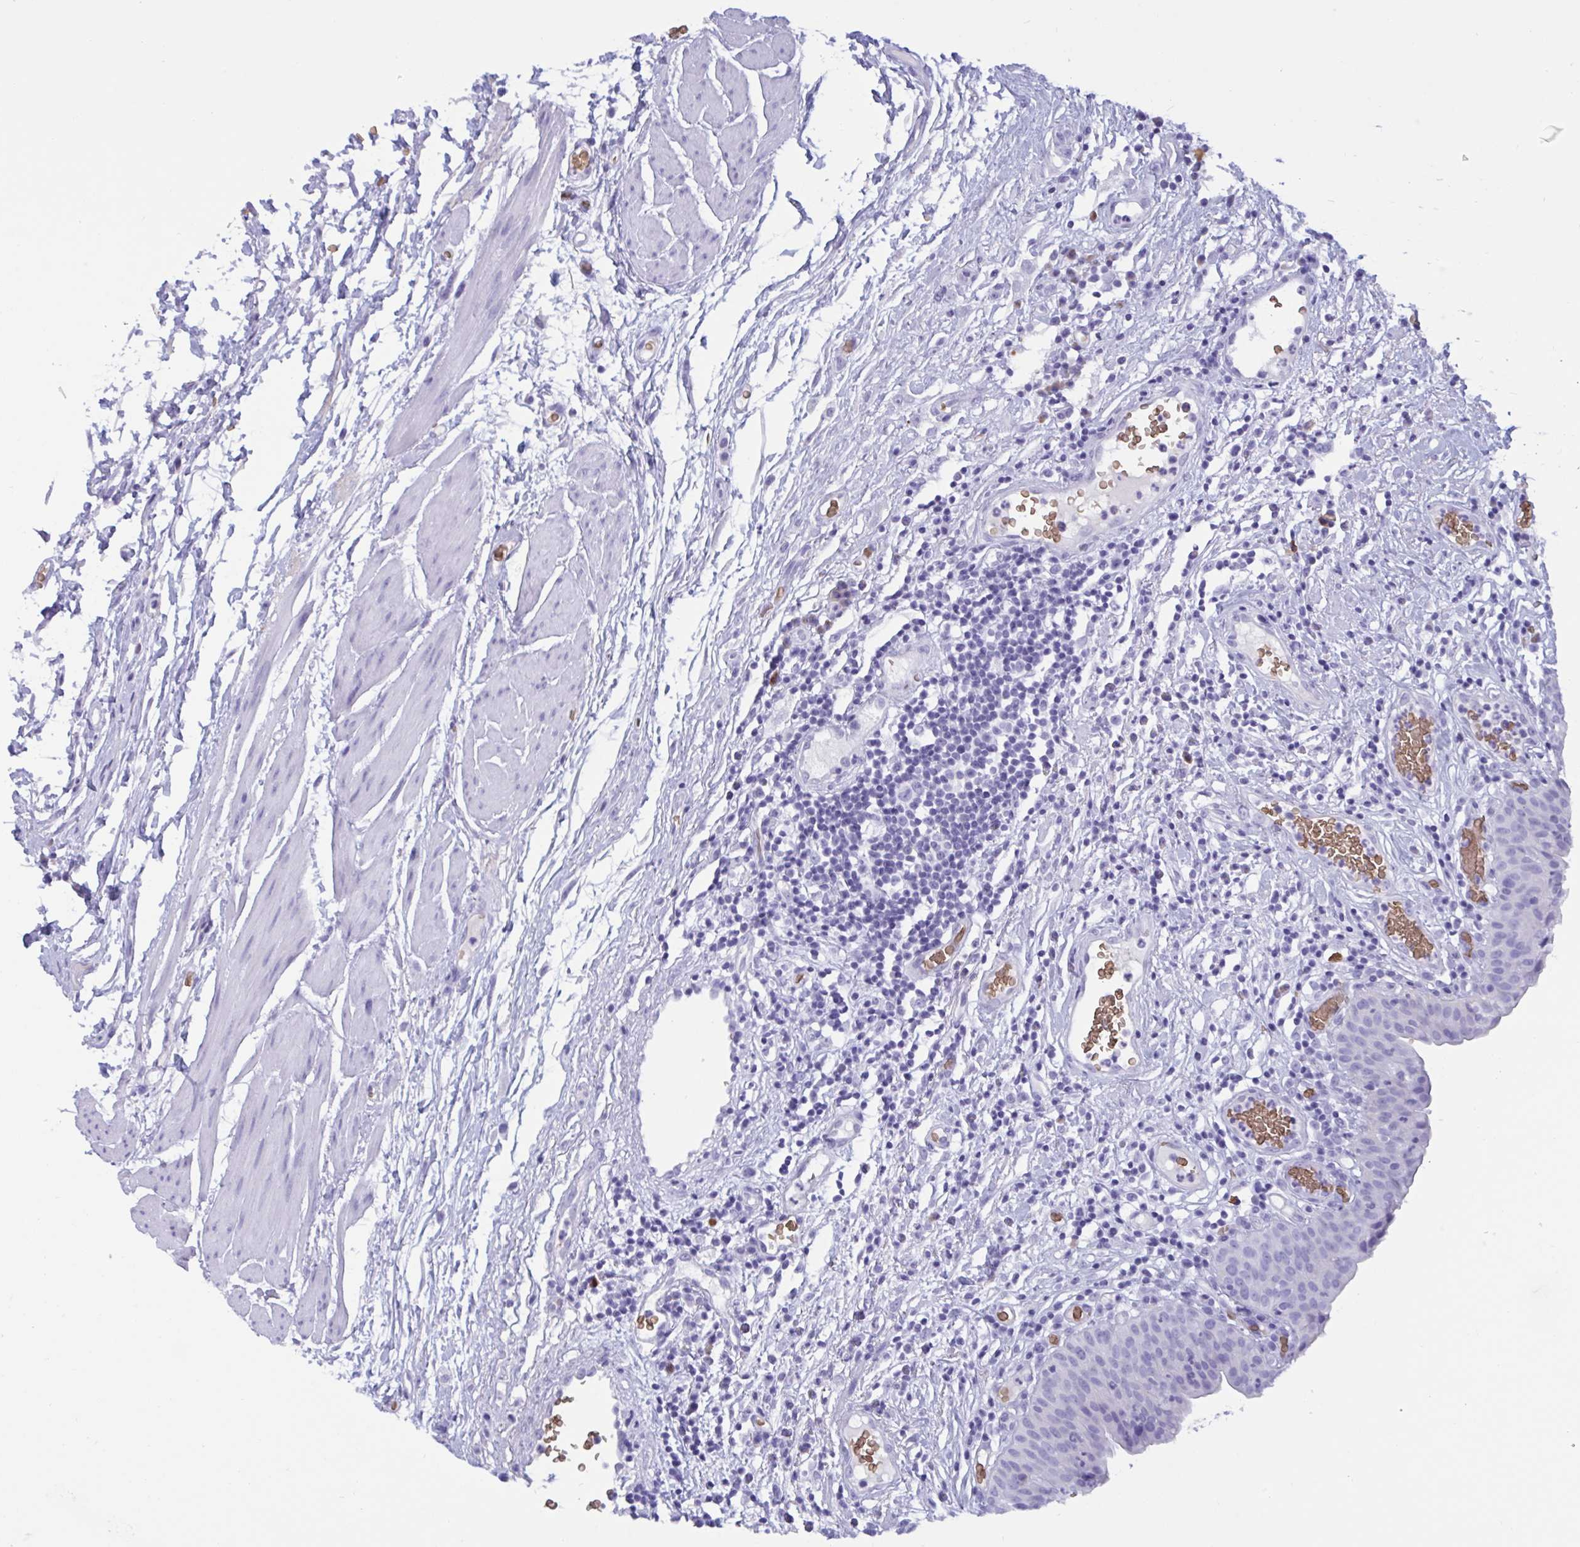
{"staining": {"intensity": "negative", "quantity": "none", "location": "none"}, "tissue": "urinary bladder", "cell_type": "Urothelial cells", "image_type": "normal", "snomed": [{"axis": "morphology", "description": "Normal tissue, NOS"}, {"axis": "morphology", "description": "Inflammation, NOS"}, {"axis": "topography", "description": "Urinary bladder"}], "caption": "Urothelial cells are negative for protein expression in normal human urinary bladder. Nuclei are stained in blue.", "gene": "SLC2A1", "patient": {"sex": "male", "age": 57}}